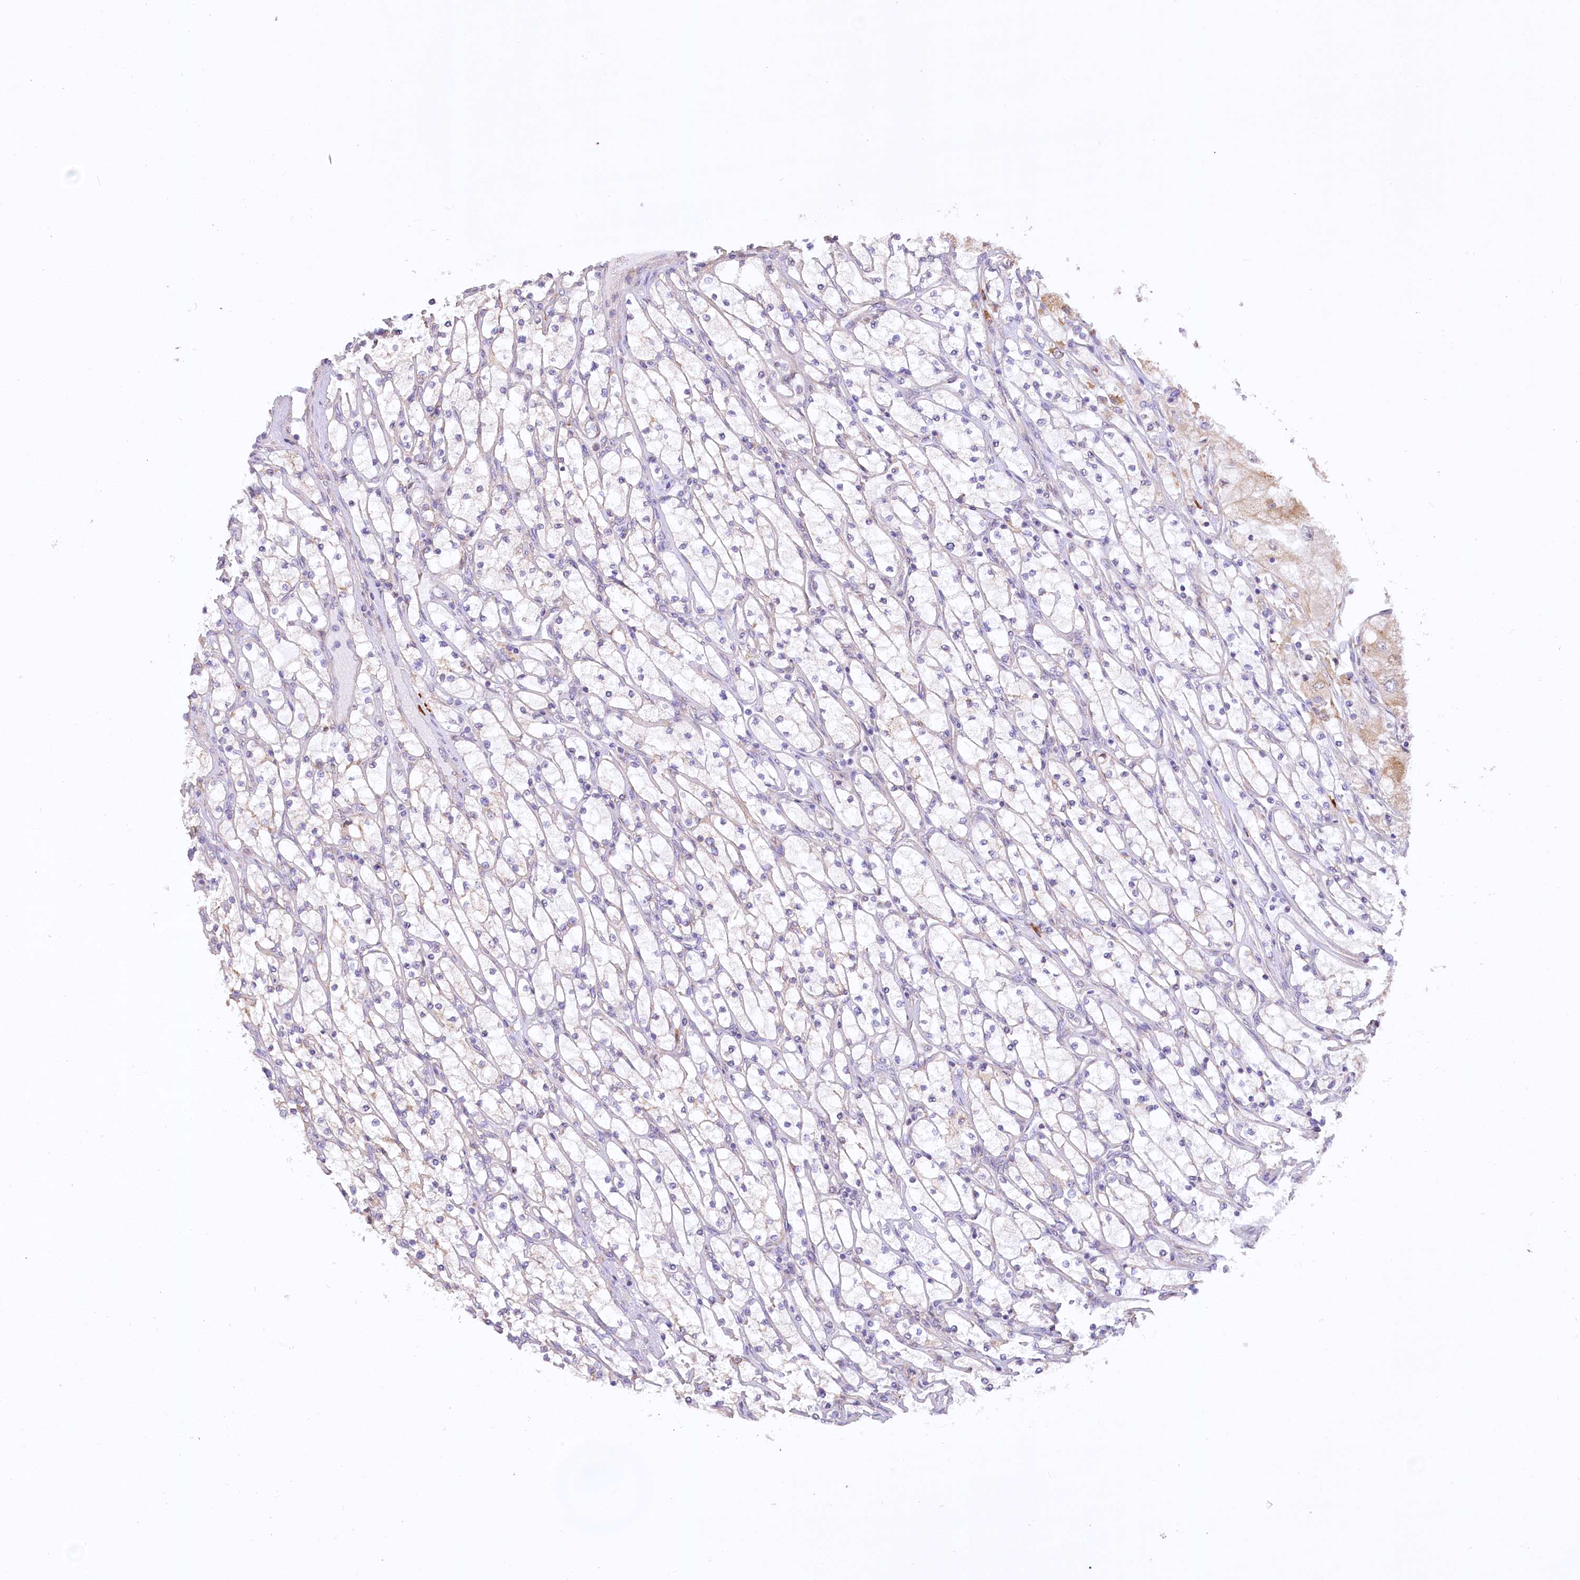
{"staining": {"intensity": "negative", "quantity": "none", "location": "none"}, "tissue": "renal cancer", "cell_type": "Tumor cells", "image_type": "cancer", "snomed": [{"axis": "morphology", "description": "Adenocarcinoma, NOS"}, {"axis": "topography", "description": "Kidney"}], "caption": "Tumor cells show no significant staining in renal cancer.", "gene": "NCKAP5", "patient": {"sex": "male", "age": 80}}